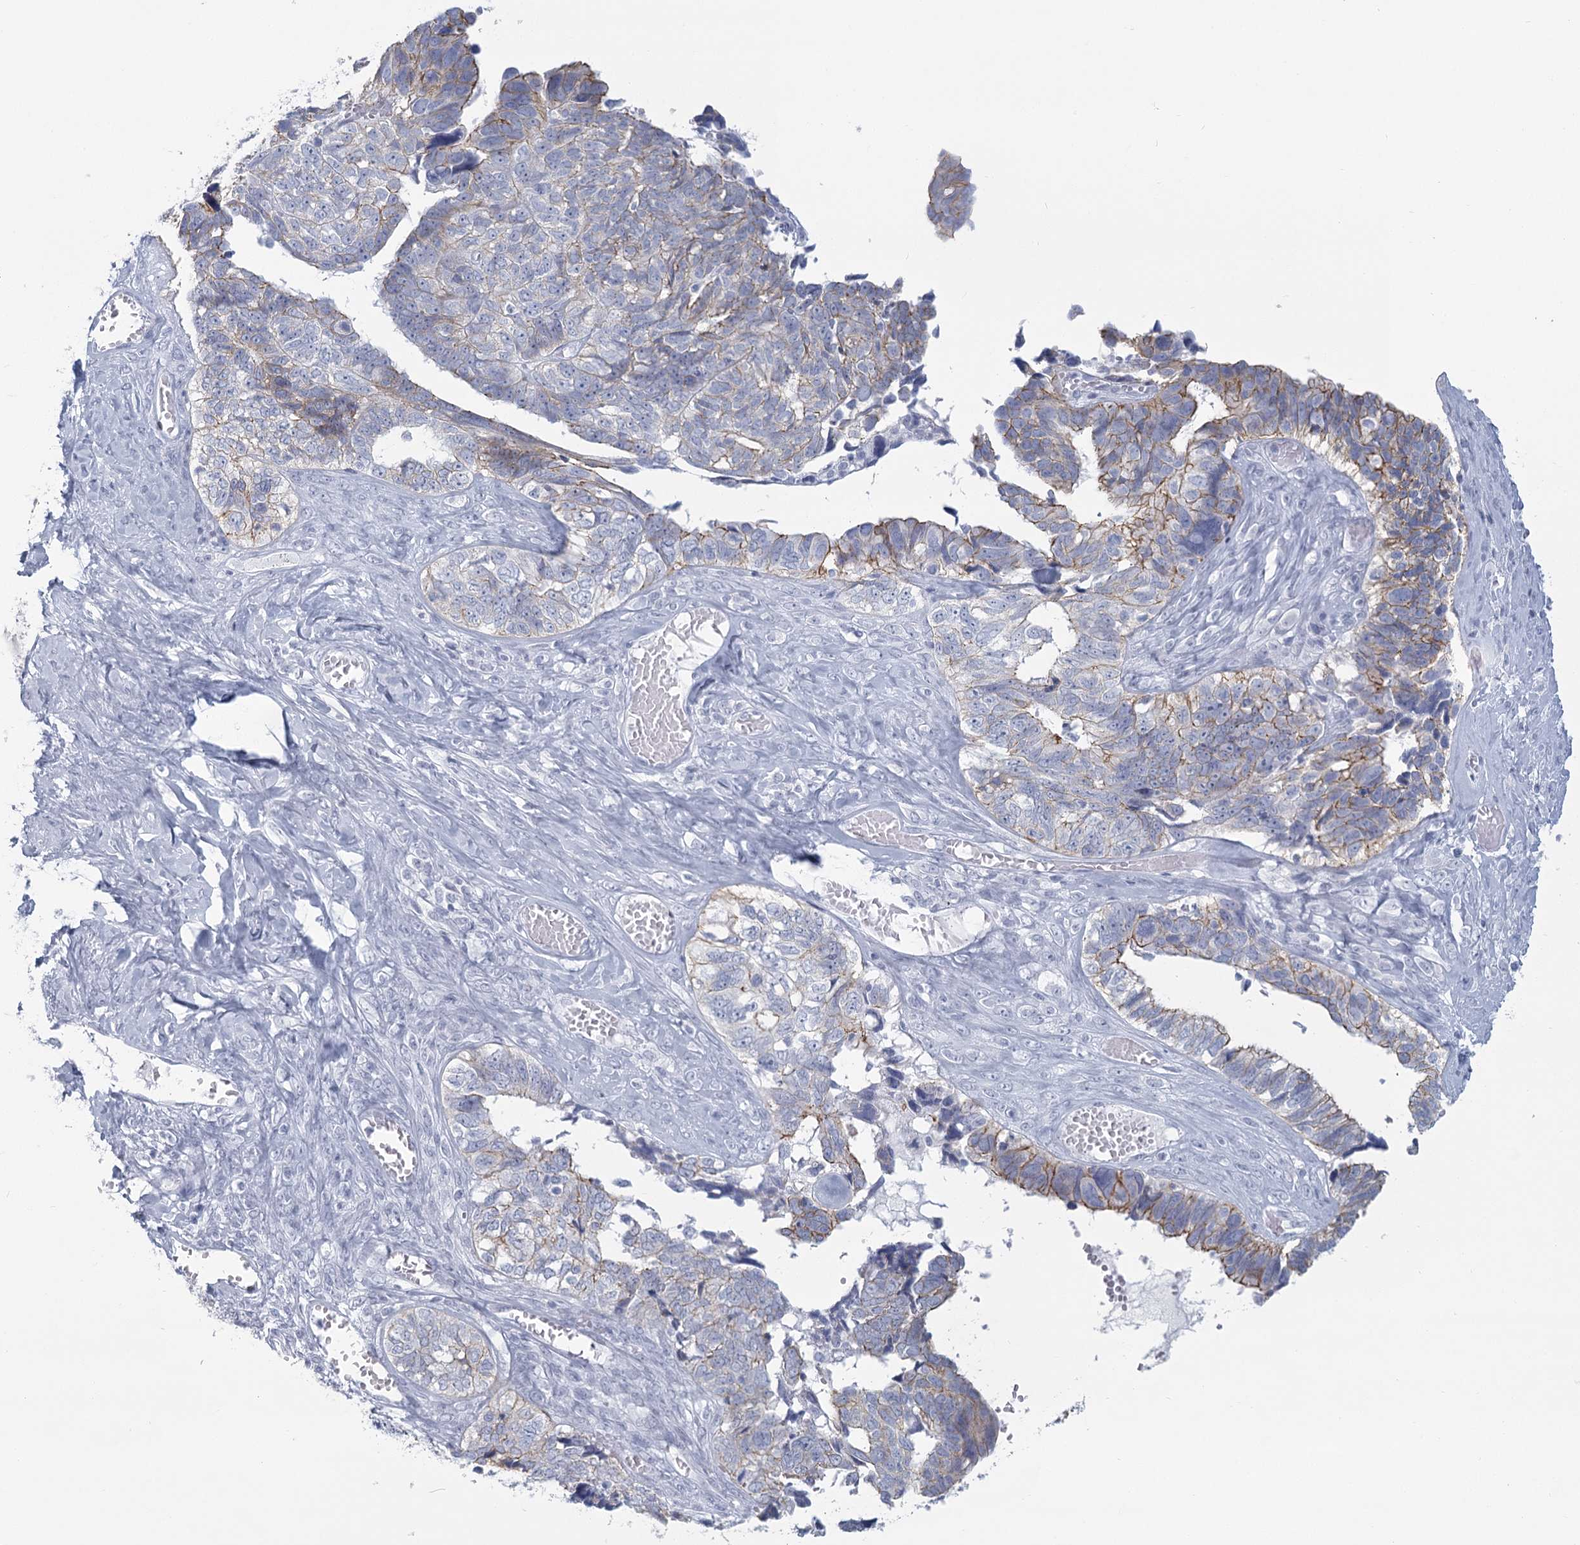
{"staining": {"intensity": "moderate", "quantity": "<25%", "location": "cytoplasmic/membranous"}, "tissue": "ovarian cancer", "cell_type": "Tumor cells", "image_type": "cancer", "snomed": [{"axis": "morphology", "description": "Cystadenocarcinoma, serous, NOS"}, {"axis": "topography", "description": "Ovary"}], "caption": "A high-resolution histopathology image shows immunohistochemistry (IHC) staining of ovarian serous cystadenocarcinoma, which reveals moderate cytoplasmic/membranous expression in approximately <25% of tumor cells.", "gene": "WNT8B", "patient": {"sex": "female", "age": 79}}